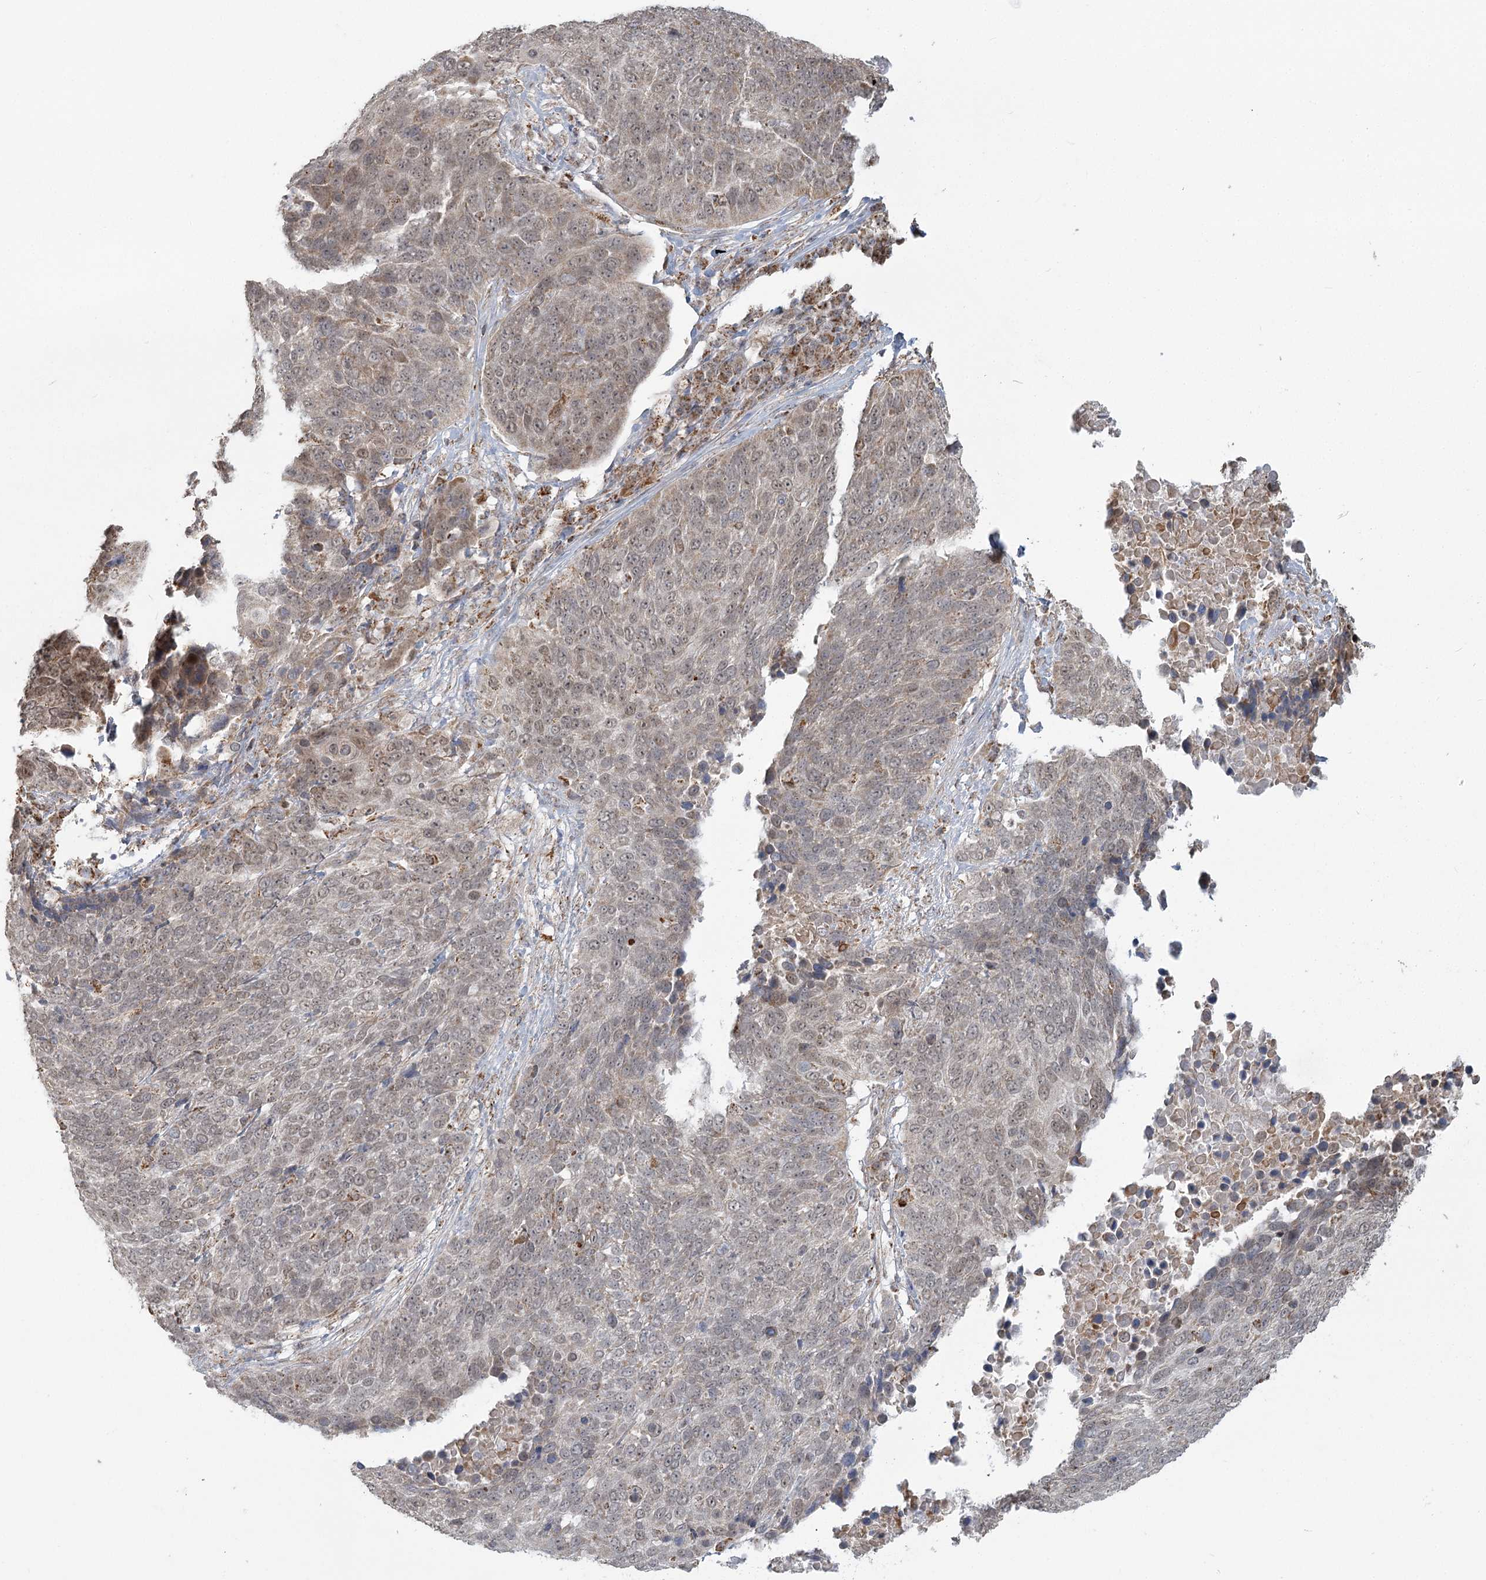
{"staining": {"intensity": "weak", "quantity": "25%-75%", "location": "cytoplasmic/membranous,nuclear"}, "tissue": "lung cancer", "cell_type": "Tumor cells", "image_type": "cancer", "snomed": [{"axis": "morphology", "description": "Squamous cell carcinoma, NOS"}, {"axis": "topography", "description": "Lung"}], "caption": "Protein staining exhibits weak cytoplasmic/membranous and nuclear expression in about 25%-75% of tumor cells in lung cancer (squamous cell carcinoma).", "gene": "LACTB", "patient": {"sex": "male", "age": 66}}